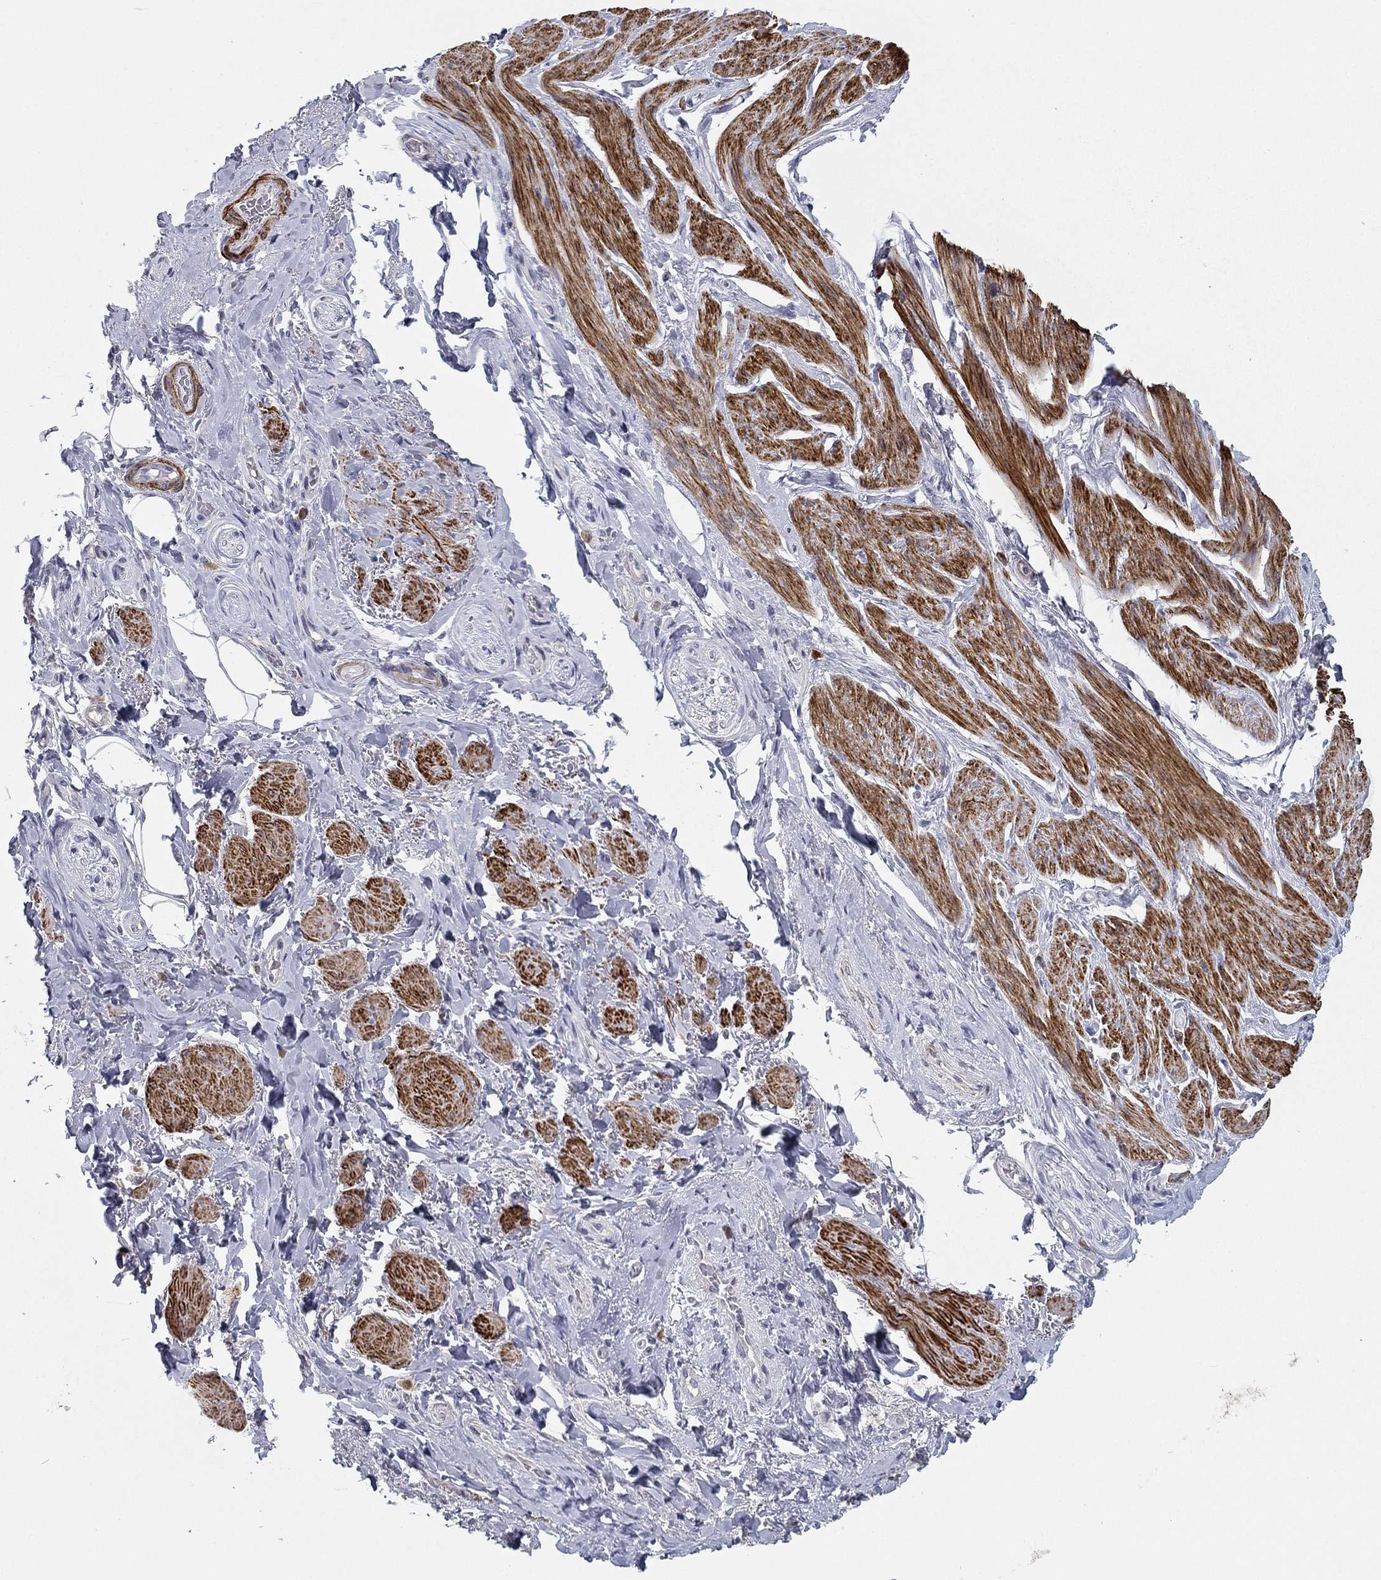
{"staining": {"intensity": "negative", "quantity": "none", "location": "none"}, "tissue": "adipose tissue", "cell_type": "Adipocytes", "image_type": "normal", "snomed": [{"axis": "morphology", "description": "Normal tissue, NOS"}, {"axis": "topography", "description": "Skeletal muscle"}, {"axis": "topography", "description": "Anal"}, {"axis": "topography", "description": "Peripheral nerve tissue"}], "caption": "Image shows no protein expression in adipocytes of unremarkable adipose tissue. Nuclei are stained in blue.", "gene": "IP6K3", "patient": {"sex": "male", "age": 53}}